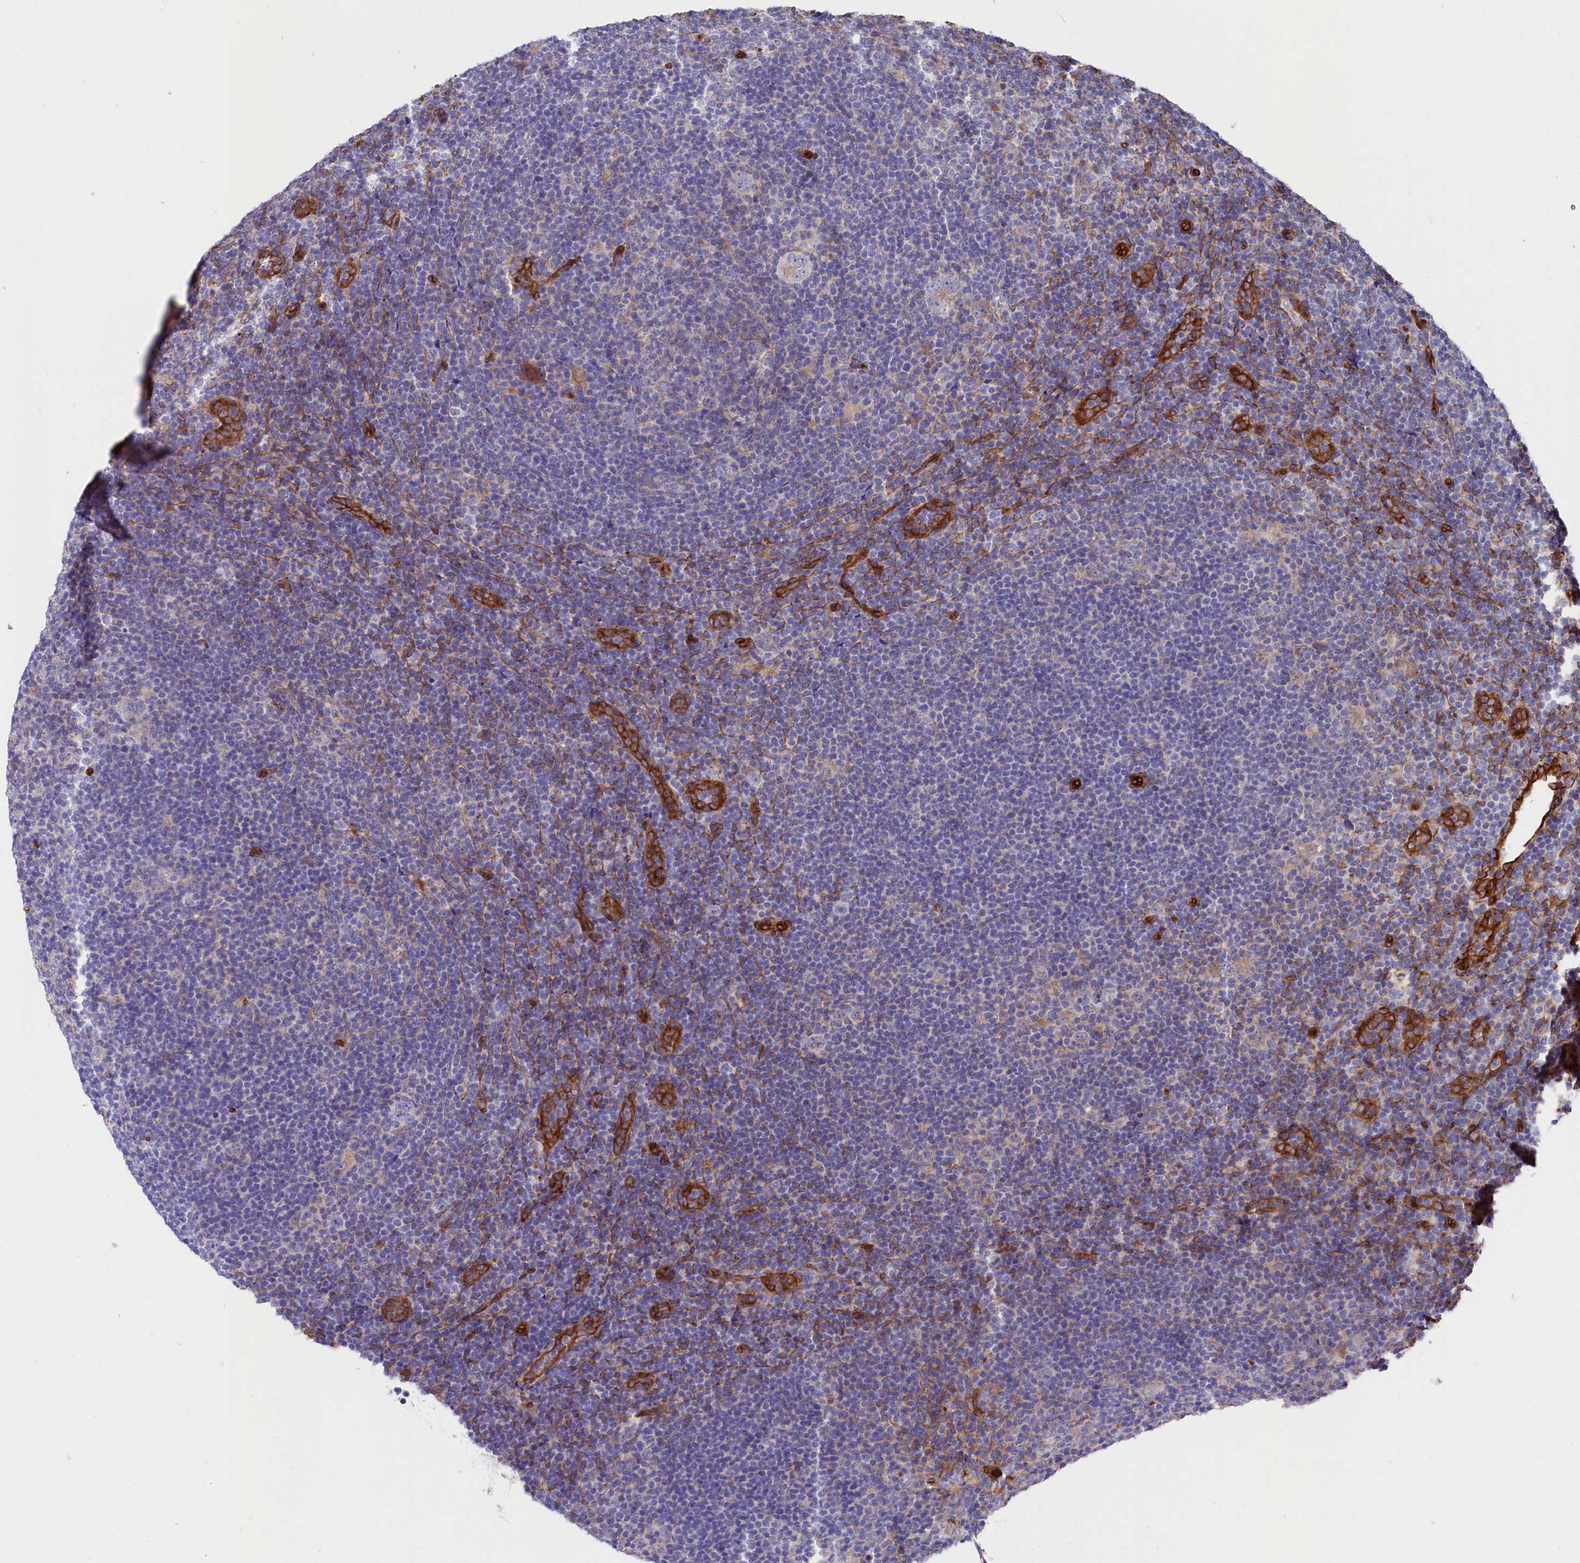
{"staining": {"intensity": "negative", "quantity": "none", "location": "none"}, "tissue": "lymphoma", "cell_type": "Tumor cells", "image_type": "cancer", "snomed": [{"axis": "morphology", "description": "Hodgkin's disease, NOS"}, {"axis": "topography", "description": "Lymph node"}], "caption": "IHC of lymphoma exhibits no positivity in tumor cells. The staining is performed using DAB brown chromogen with nuclei counter-stained in using hematoxylin.", "gene": "TNKS1BP1", "patient": {"sex": "female", "age": 57}}